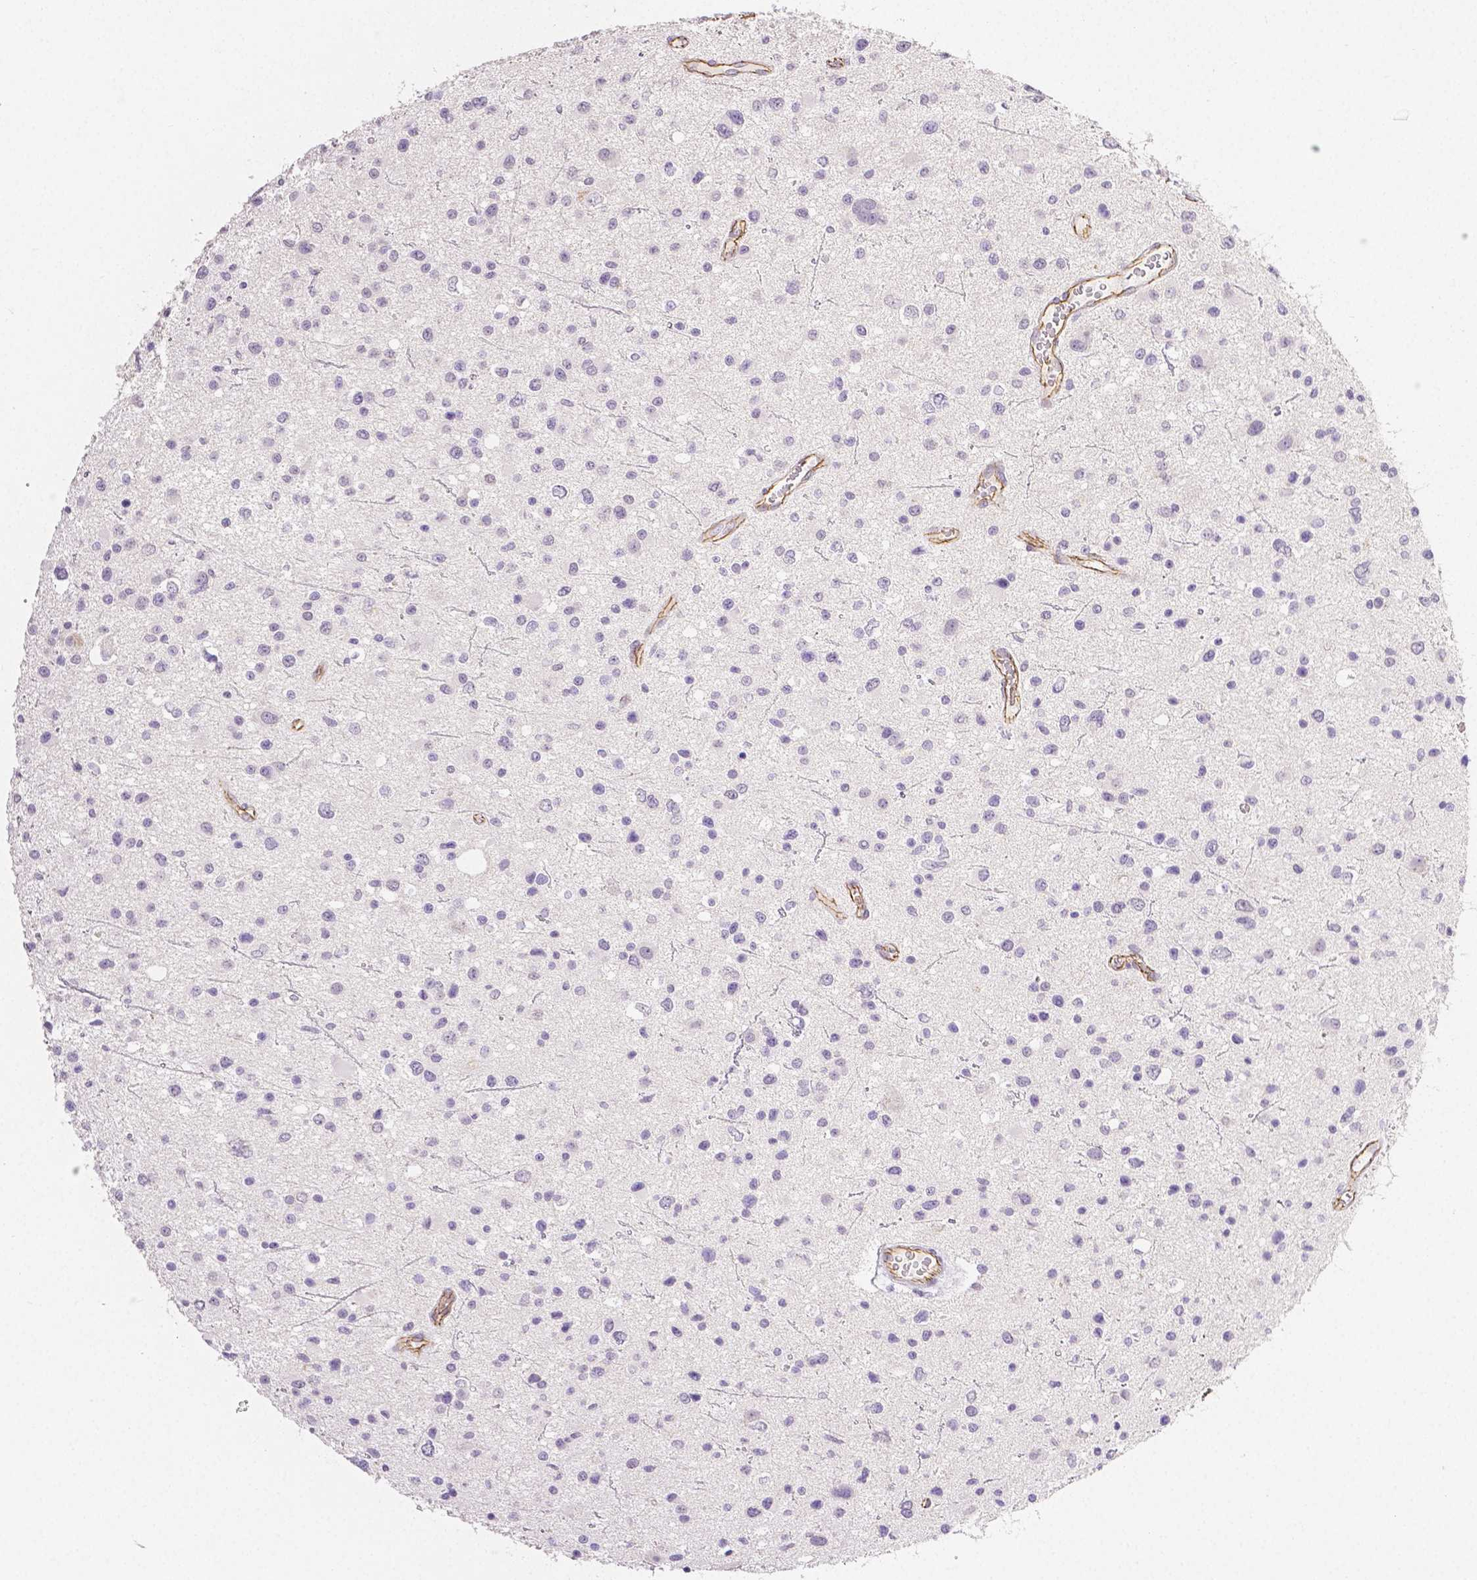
{"staining": {"intensity": "negative", "quantity": "none", "location": "none"}, "tissue": "glioma", "cell_type": "Tumor cells", "image_type": "cancer", "snomed": [{"axis": "morphology", "description": "Glioma, malignant, Low grade"}, {"axis": "topography", "description": "Brain"}], "caption": "This is an IHC histopathology image of human glioma. There is no staining in tumor cells.", "gene": "OCLN", "patient": {"sex": "male", "age": 43}}